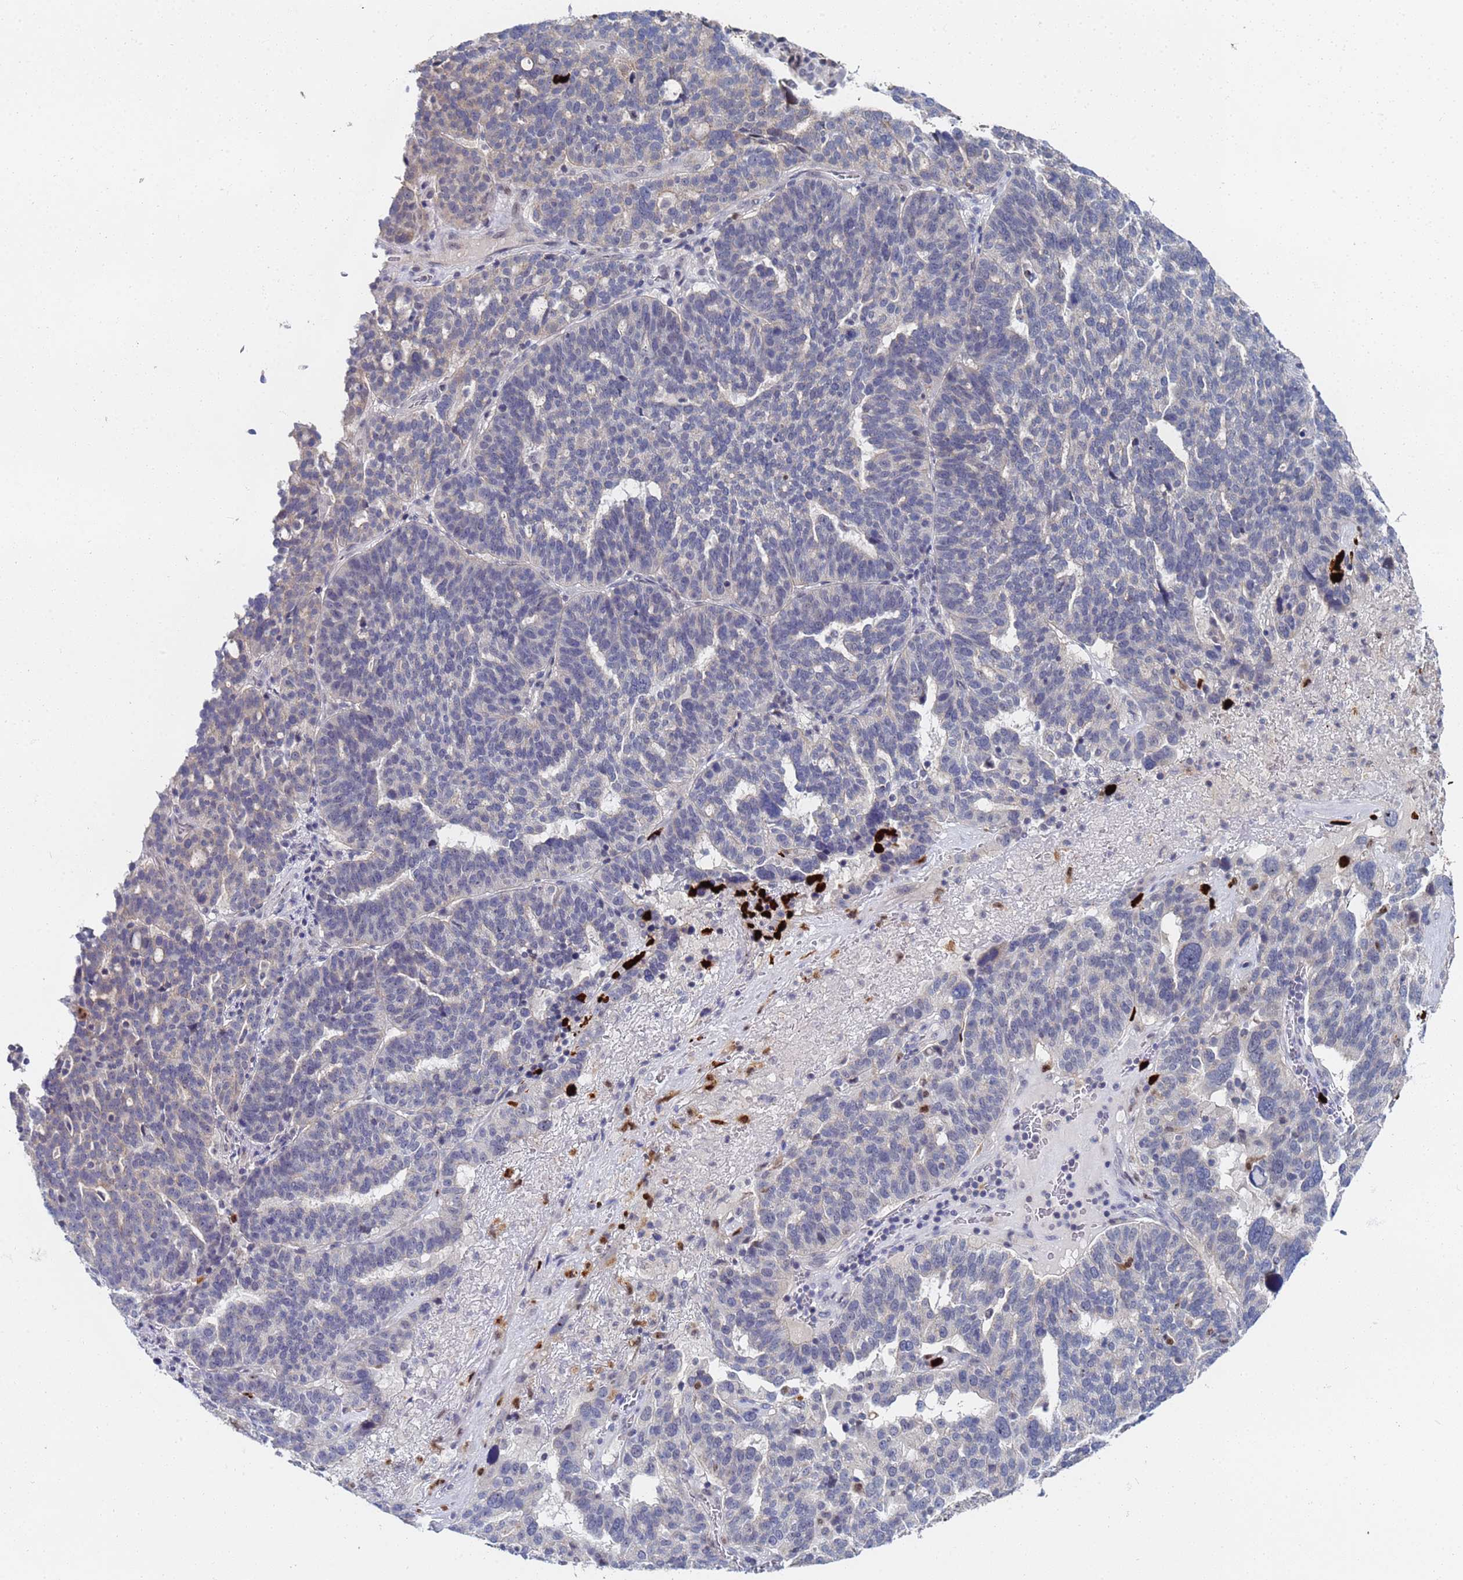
{"staining": {"intensity": "negative", "quantity": "none", "location": "none"}, "tissue": "ovarian cancer", "cell_type": "Tumor cells", "image_type": "cancer", "snomed": [{"axis": "morphology", "description": "Cystadenocarcinoma, serous, NOS"}, {"axis": "topography", "description": "Ovary"}], "caption": "IHC histopathology image of ovarian cancer stained for a protein (brown), which reveals no expression in tumor cells.", "gene": "MTCL1", "patient": {"sex": "female", "age": 59}}